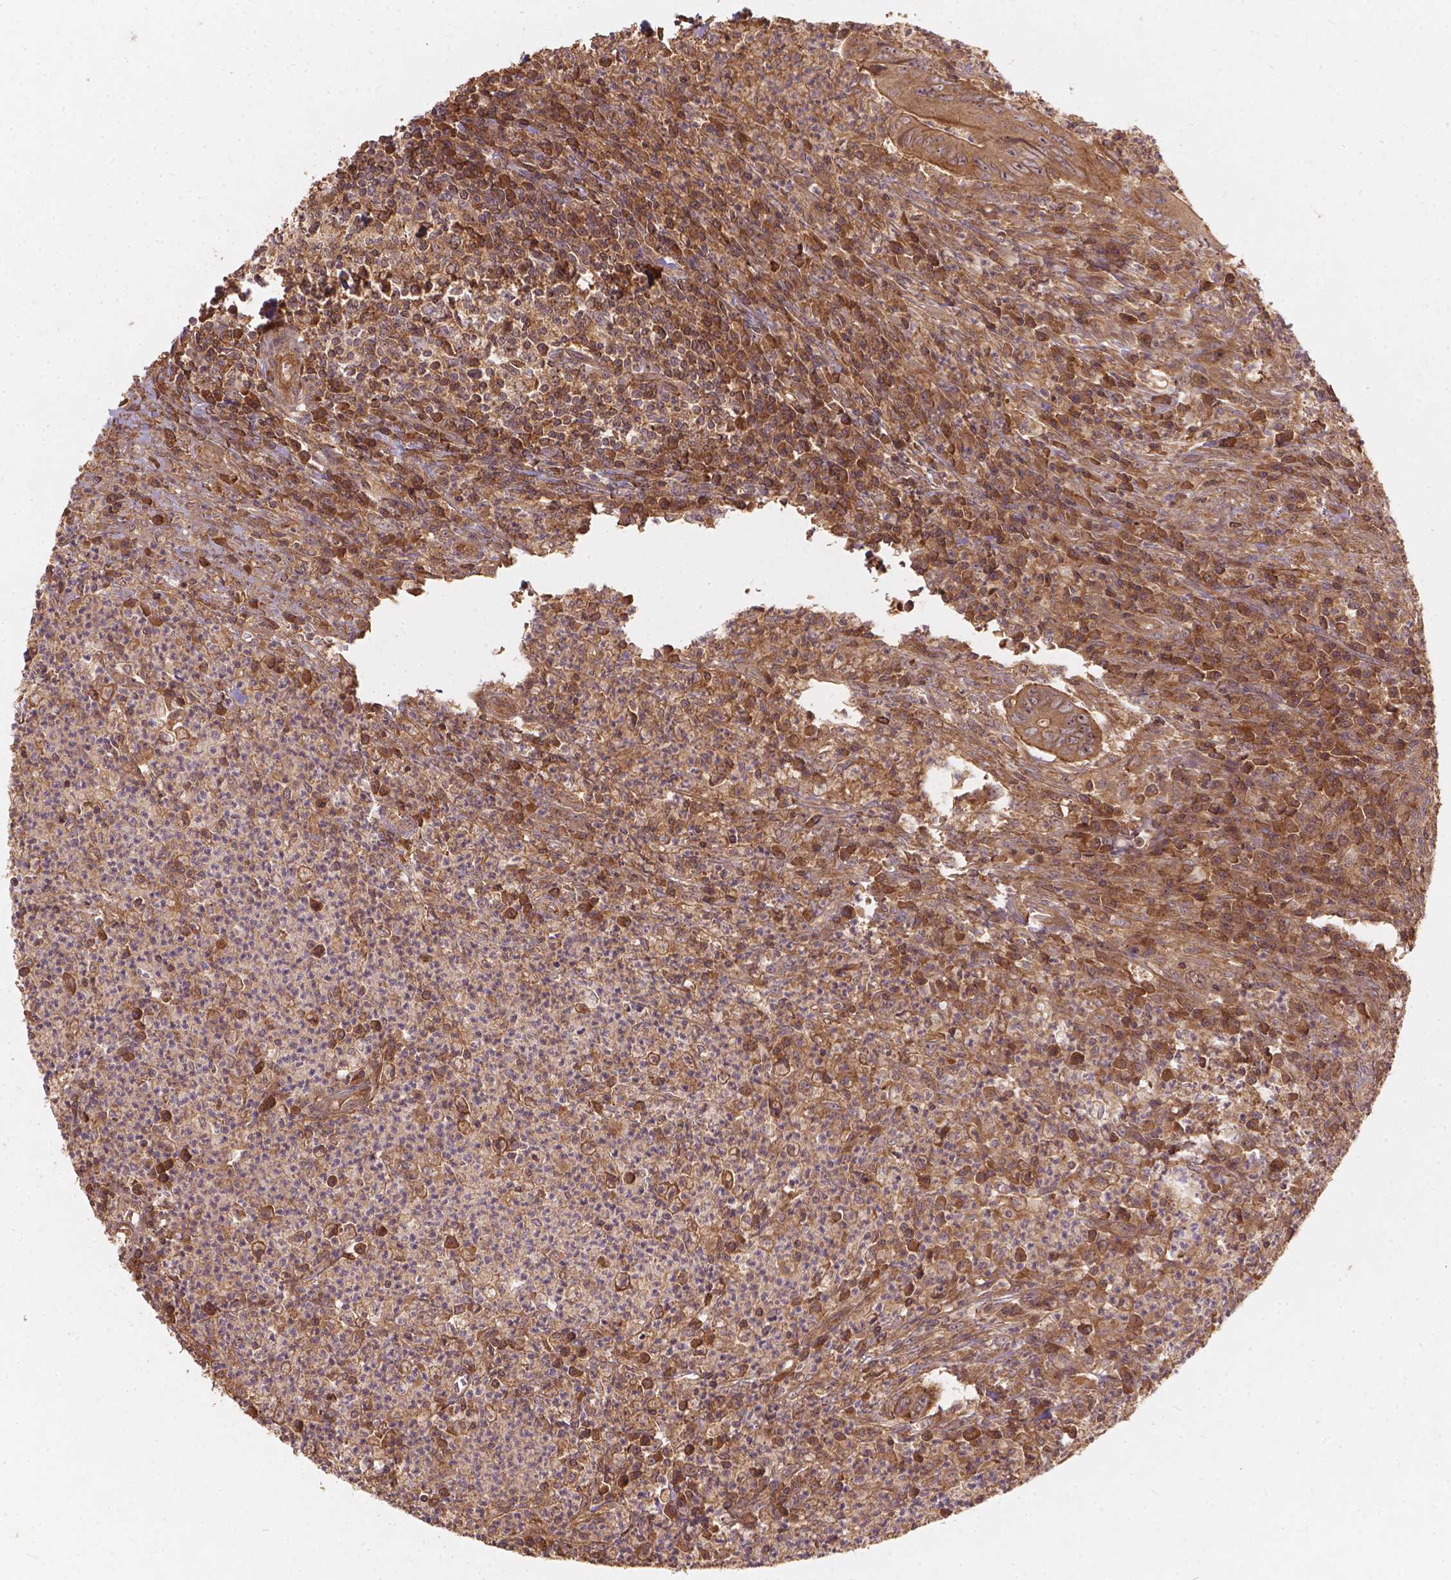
{"staining": {"intensity": "moderate", "quantity": ">75%", "location": "cytoplasmic/membranous"}, "tissue": "colorectal cancer", "cell_type": "Tumor cells", "image_type": "cancer", "snomed": [{"axis": "morphology", "description": "Adenocarcinoma, NOS"}, {"axis": "topography", "description": "Colon"}], "caption": "Immunohistochemical staining of human colorectal adenocarcinoma demonstrates medium levels of moderate cytoplasmic/membranous protein staining in about >75% of tumor cells.", "gene": "XPR1", "patient": {"sex": "female", "age": 74}}